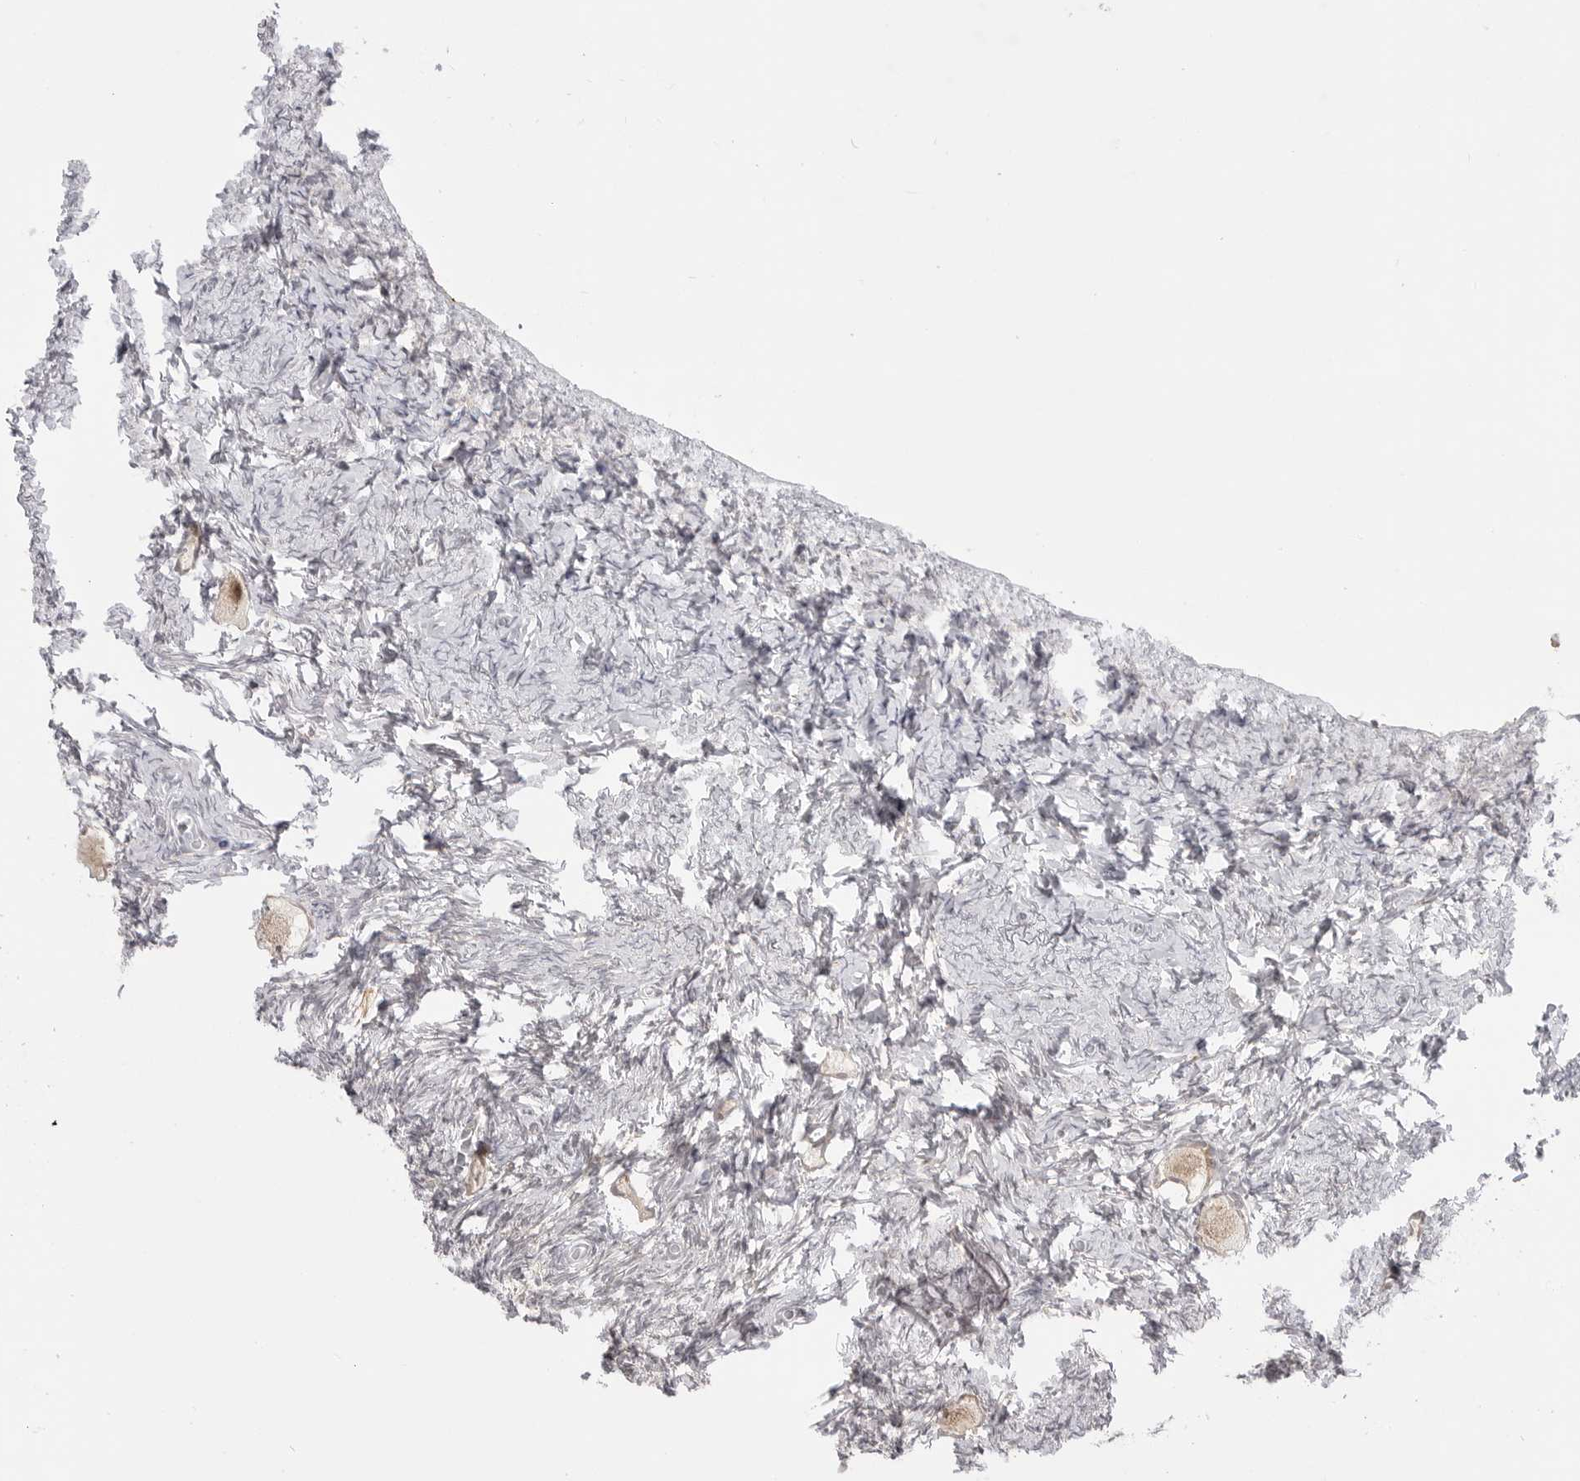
{"staining": {"intensity": "weak", "quantity": ">75%", "location": "cytoplasmic/membranous,nuclear"}, "tissue": "ovary", "cell_type": "Follicle cells", "image_type": "normal", "snomed": [{"axis": "morphology", "description": "Normal tissue, NOS"}, {"axis": "topography", "description": "Ovary"}], "caption": "A high-resolution photomicrograph shows immunohistochemistry staining of normal ovary, which shows weak cytoplasmic/membranous,nuclear staining in approximately >75% of follicle cells.", "gene": "GGT6", "patient": {"sex": "female", "age": 27}}